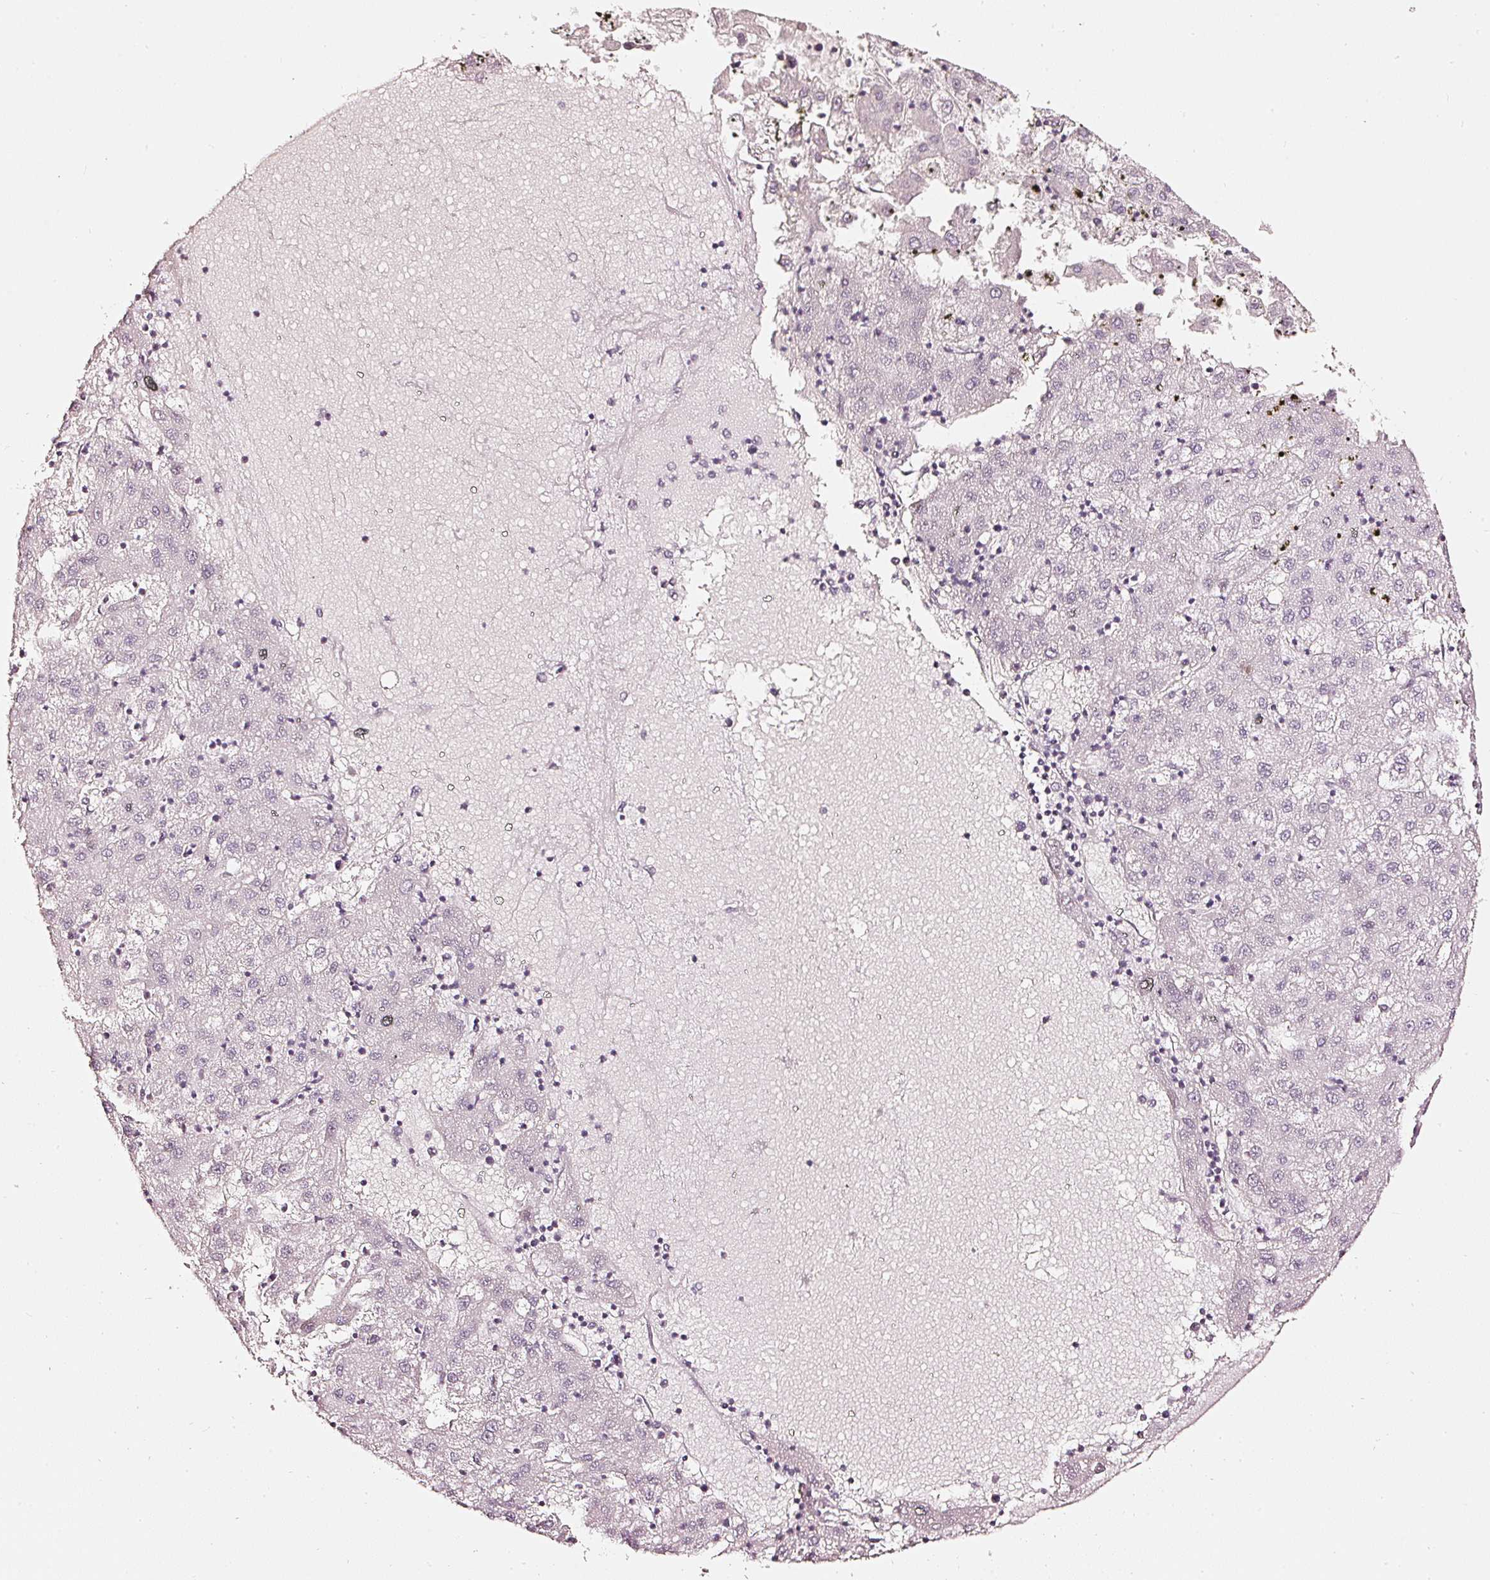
{"staining": {"intensity": "negative", "quantity": "none", "location": "none"}, "tissue": "liver cancer", "cell_type": "Tumor cells", "image_type": "cancer", "snomed": [{"axis": "morphology", "description": "Carcinoma, Hepatocellular, NOS"}, {"axis": "topography", "description": "Liver"}], "caption": "IHC image of liver hepatocellular carcinoma stained for a protein (brown), which shows no positivity in tumor cells.", "gene": "CNP", "patient": {"sex": "male", "age": 72}}